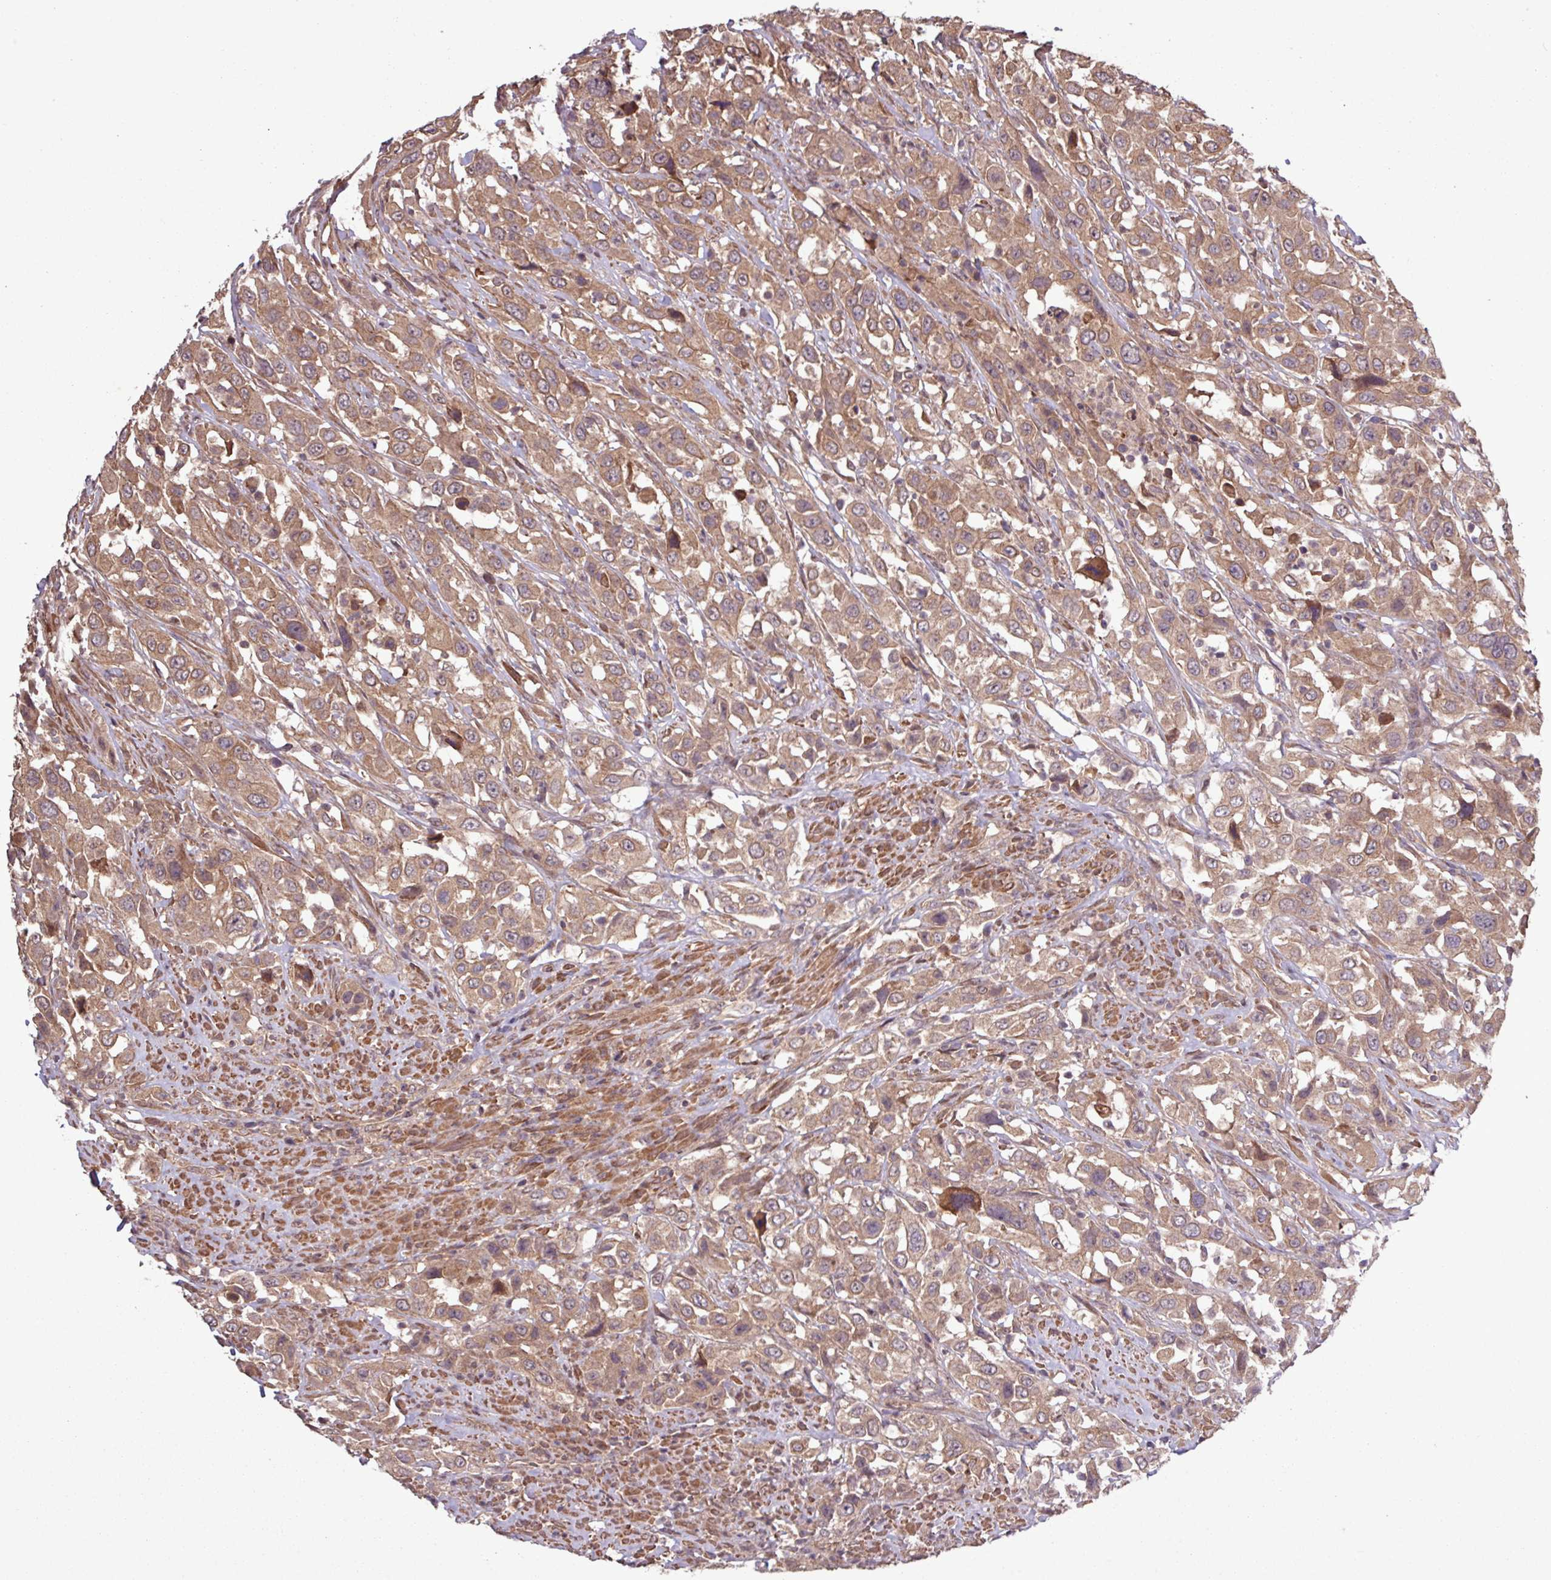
{"staining": {"intensity": "moderate", "quantity": ">75%", "location": "cytoplasmic/membranous"}, "tissue": "urothelial cancer", "cell_type": "Tumor cells", "image_type": "cancer", "snomed": [{"axis": "morphology", "description": "Urothelial carcinoma, High grade"}, {"axis": "topography", "description": "Urinary bladder"}], "caption": "A brown stain highlights moderate cytoplasmic/membranous expression of a protein in human high-grade urothelial carcinoma tumor cells. (DAB (3,3'-diaminobenzidine) = brown stain, brightfield microscopy at high magnification).", "gene": "TRABD2A", "patient": {"sex": "male", "age": 61}}